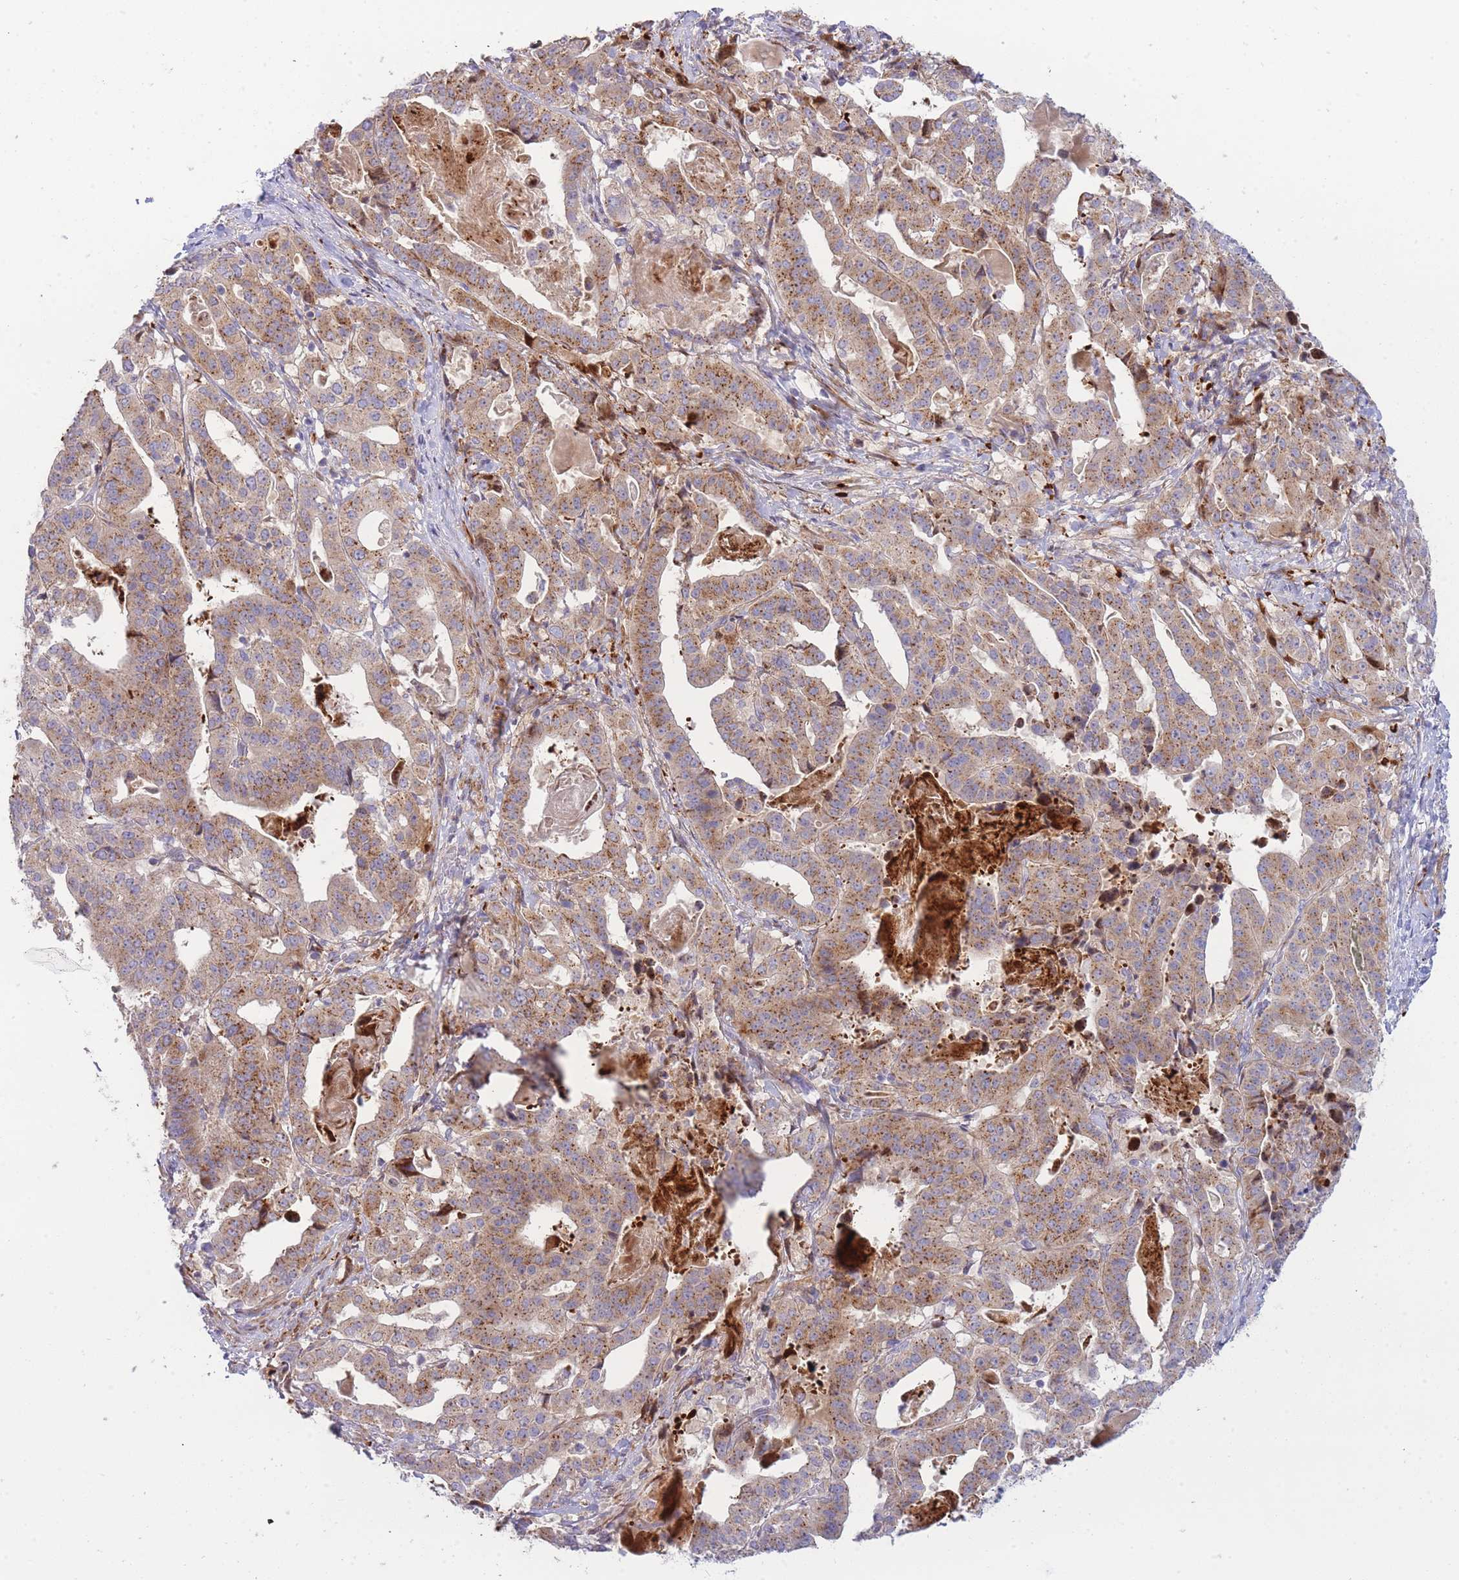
{"staining": {"intensity": "moderate", "quantity": ">75%", "location": "cytoplasmic/membranous"}, "tissue": "stomach cancer", "cell_type": "Tumor cells", "image_type": "cancer", "snomed": [{"axis": "morphology", "description": "Adenocarcinoma, NOS"}, {"axis": "topography", "description": "Stomach"}], "caption": "Stomach cancer stained with DAB (3,3'-diaminobenzidine) immunohistochemistry (IHC) exhibits medium levels of moderate cytoplasmic/membranous staining in approximately >75% of tumor cells. The protein of interest is shown in brown color, while the nuclei are stained blue.", "gene": "ATP5MC2", "patient": {"sex": "male", "age": 48}}